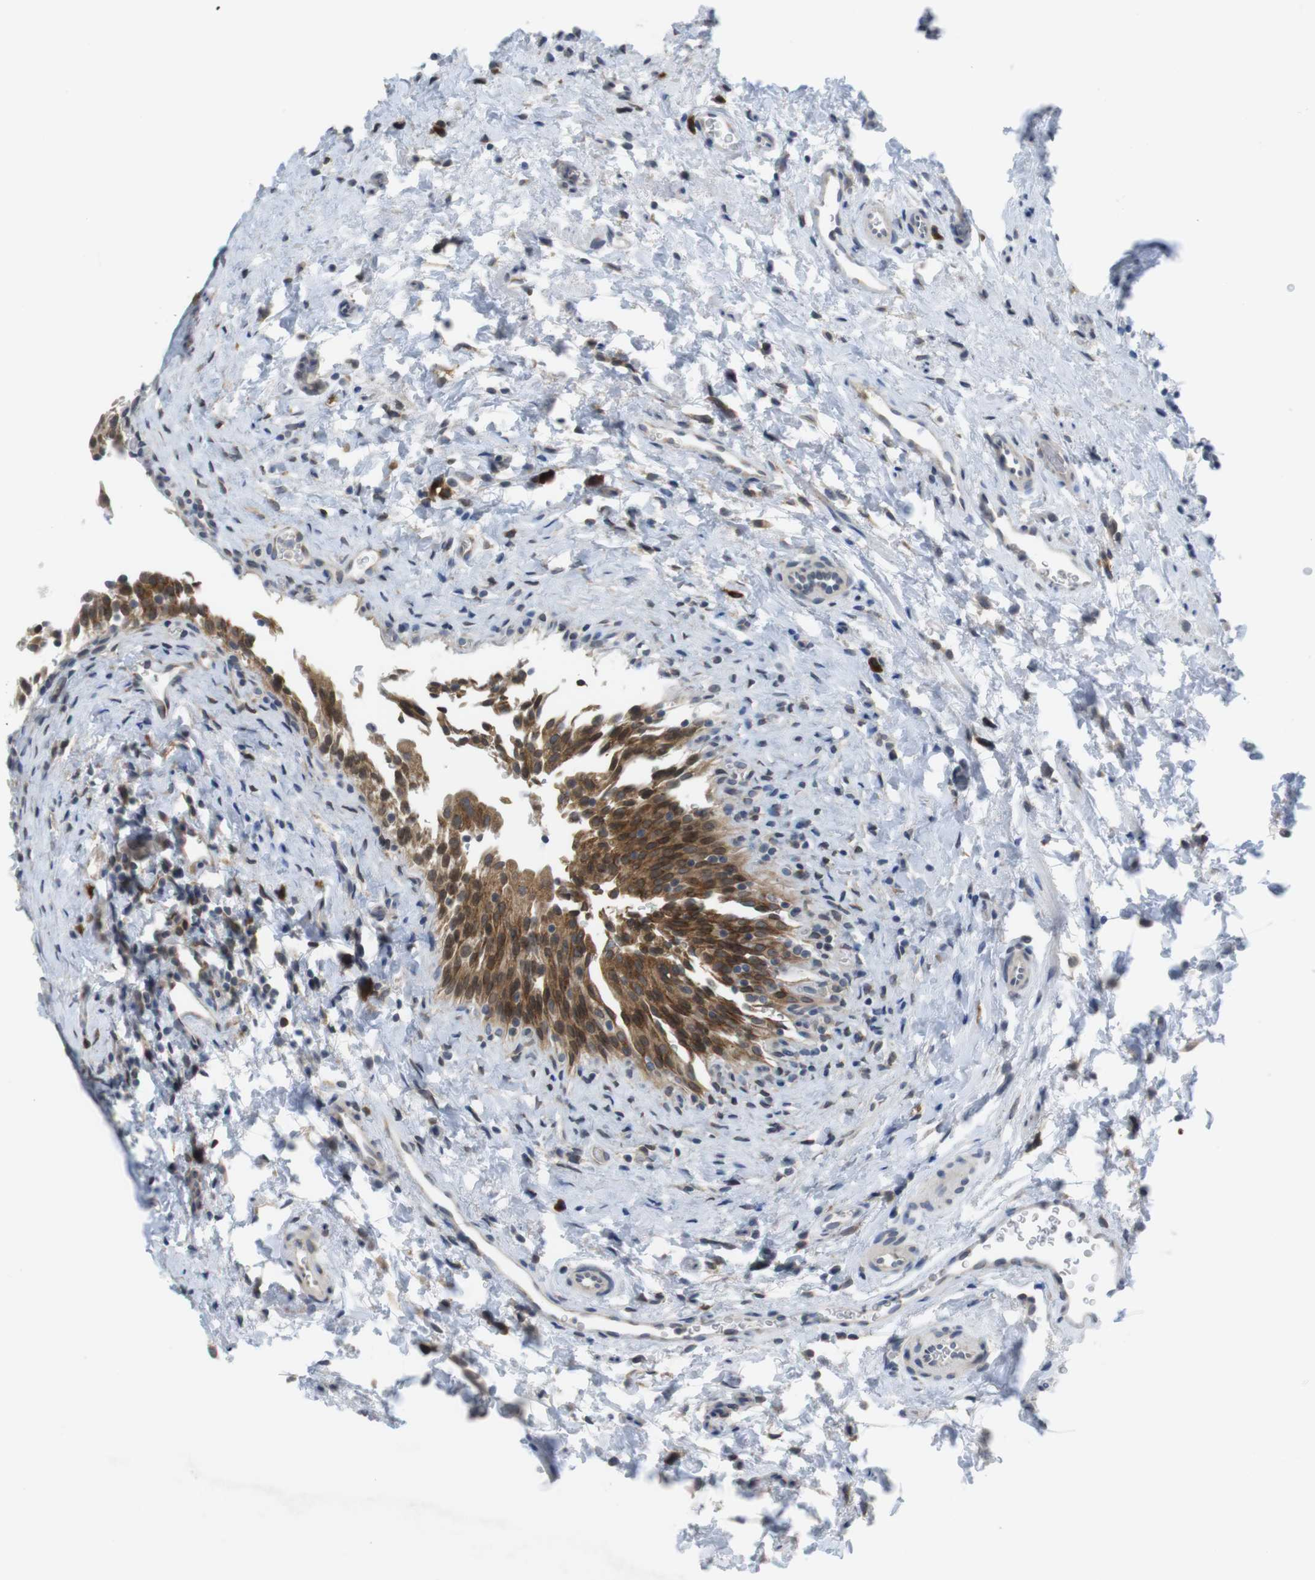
{"staining": {"intensity": "moderate", "quantity": ">75%", "location": "cytoplasmic/membranous"}, "tissue": "urinary bladder", "cell_type": "Urothelial cells", "image_type": "normal", "snomed": [{"axis": "morphology", "description": "Normal tissue, NOS"}, {"axis": "topography", "description": "Urinary bladder"}], "caption": "A micrograph of human urinary bladder stained for a protein displays moderate cytoplasmic/membranous brown staining in urothelial cells.", "gene": "ERGIC3", "patient": {"sex": "male", "age": 51}}